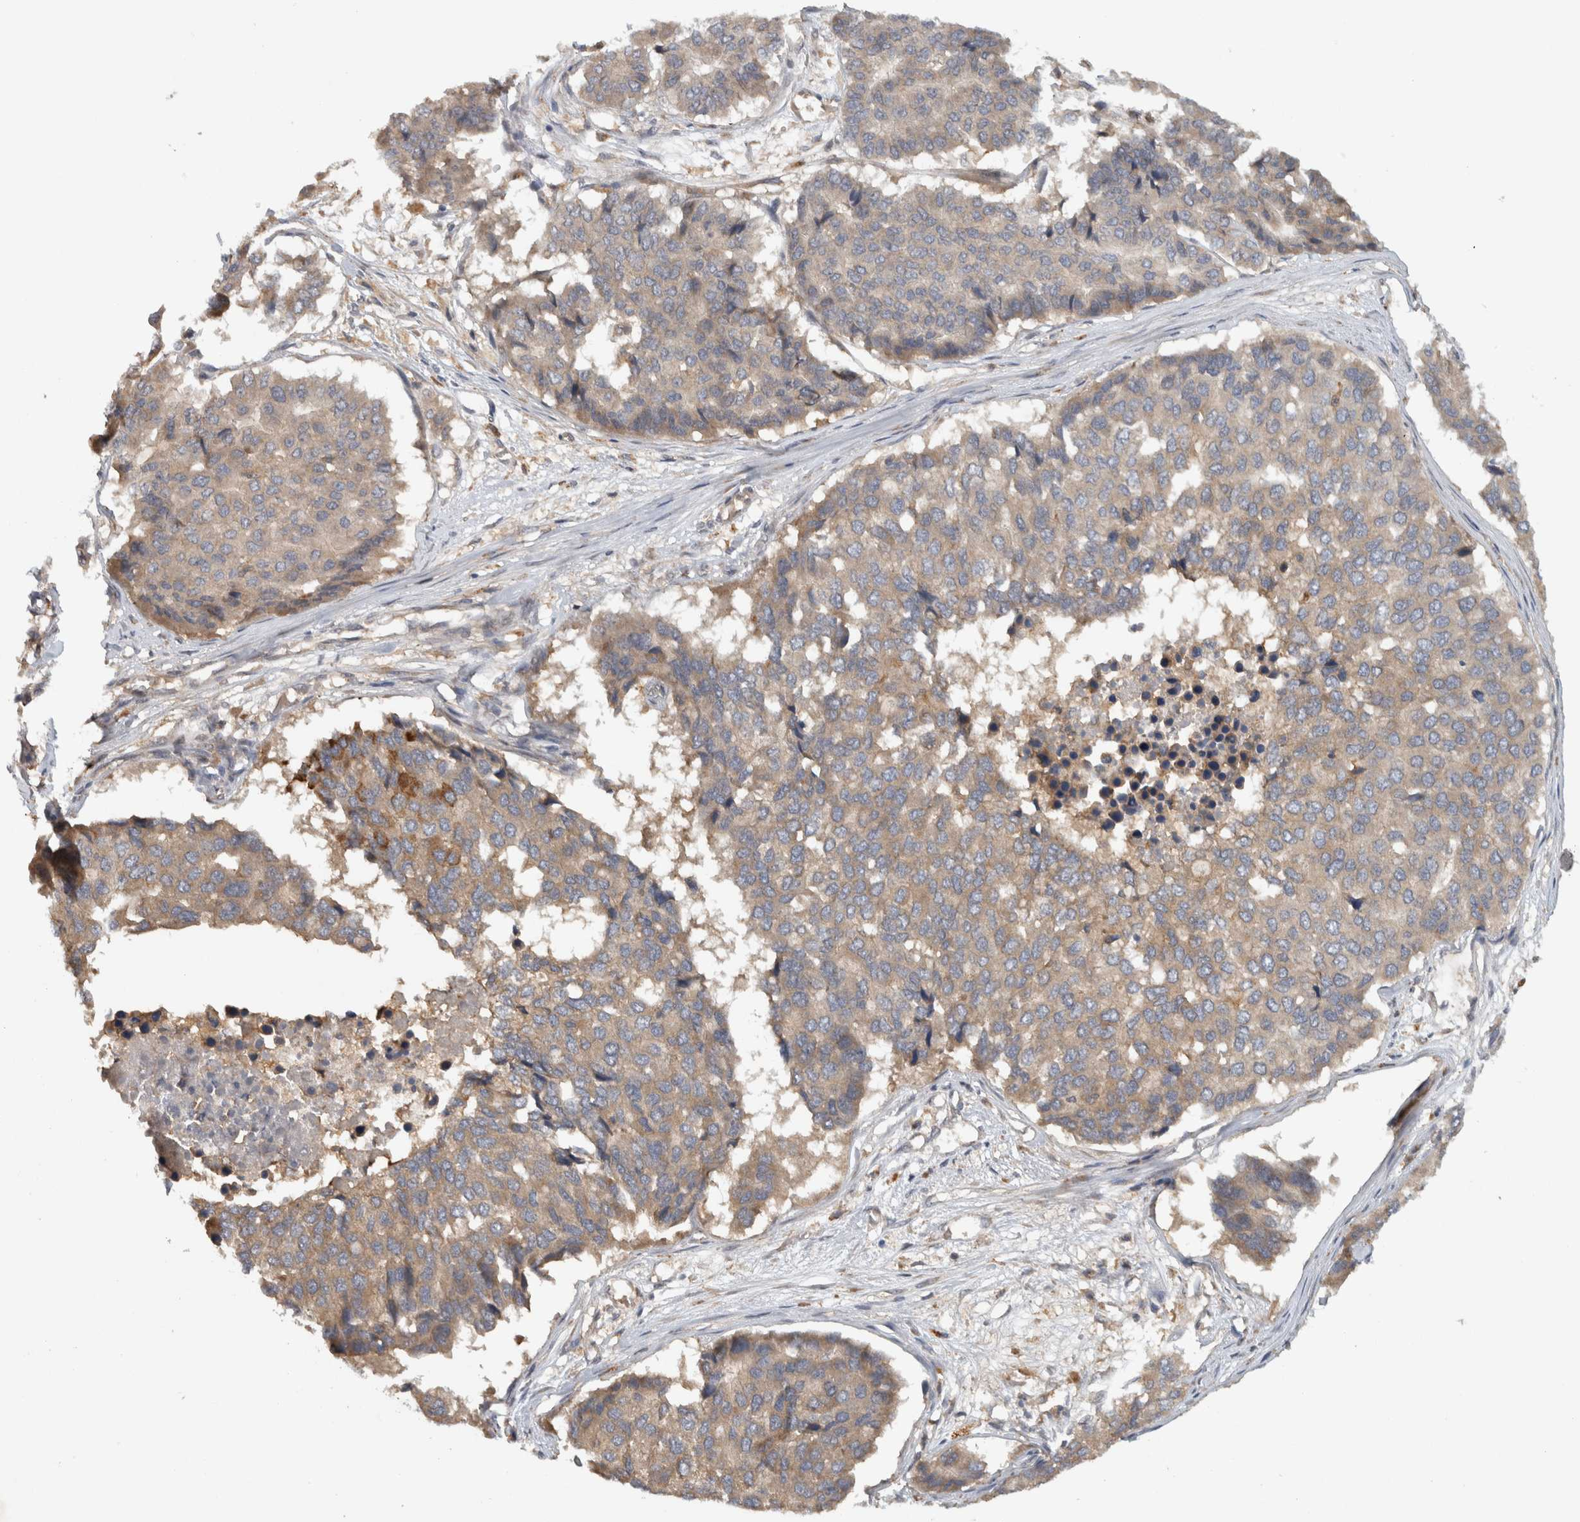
{"staining": {"intensity": "moderate", "quantity": ">75%", "location": "cytoplasmic/membranous"}, "tissue": "pancreatic cancer", "cell_type": "Tumor cells", "image_type": "cancer", "snomed": [{"axis": "morphology", "description": "Adenocarcinoma, NOS"}, {"axis": "topography", "description": "Pancreas"}], "caption": "Protein expression analysis of human adenocarcinoma (pancreatic) reveals moderate cytoplasmic/membranous positivity in approximately >75% of tumor cells.", "gene": "VEPH1", "patient": {"sex": "male", "age": 50}}